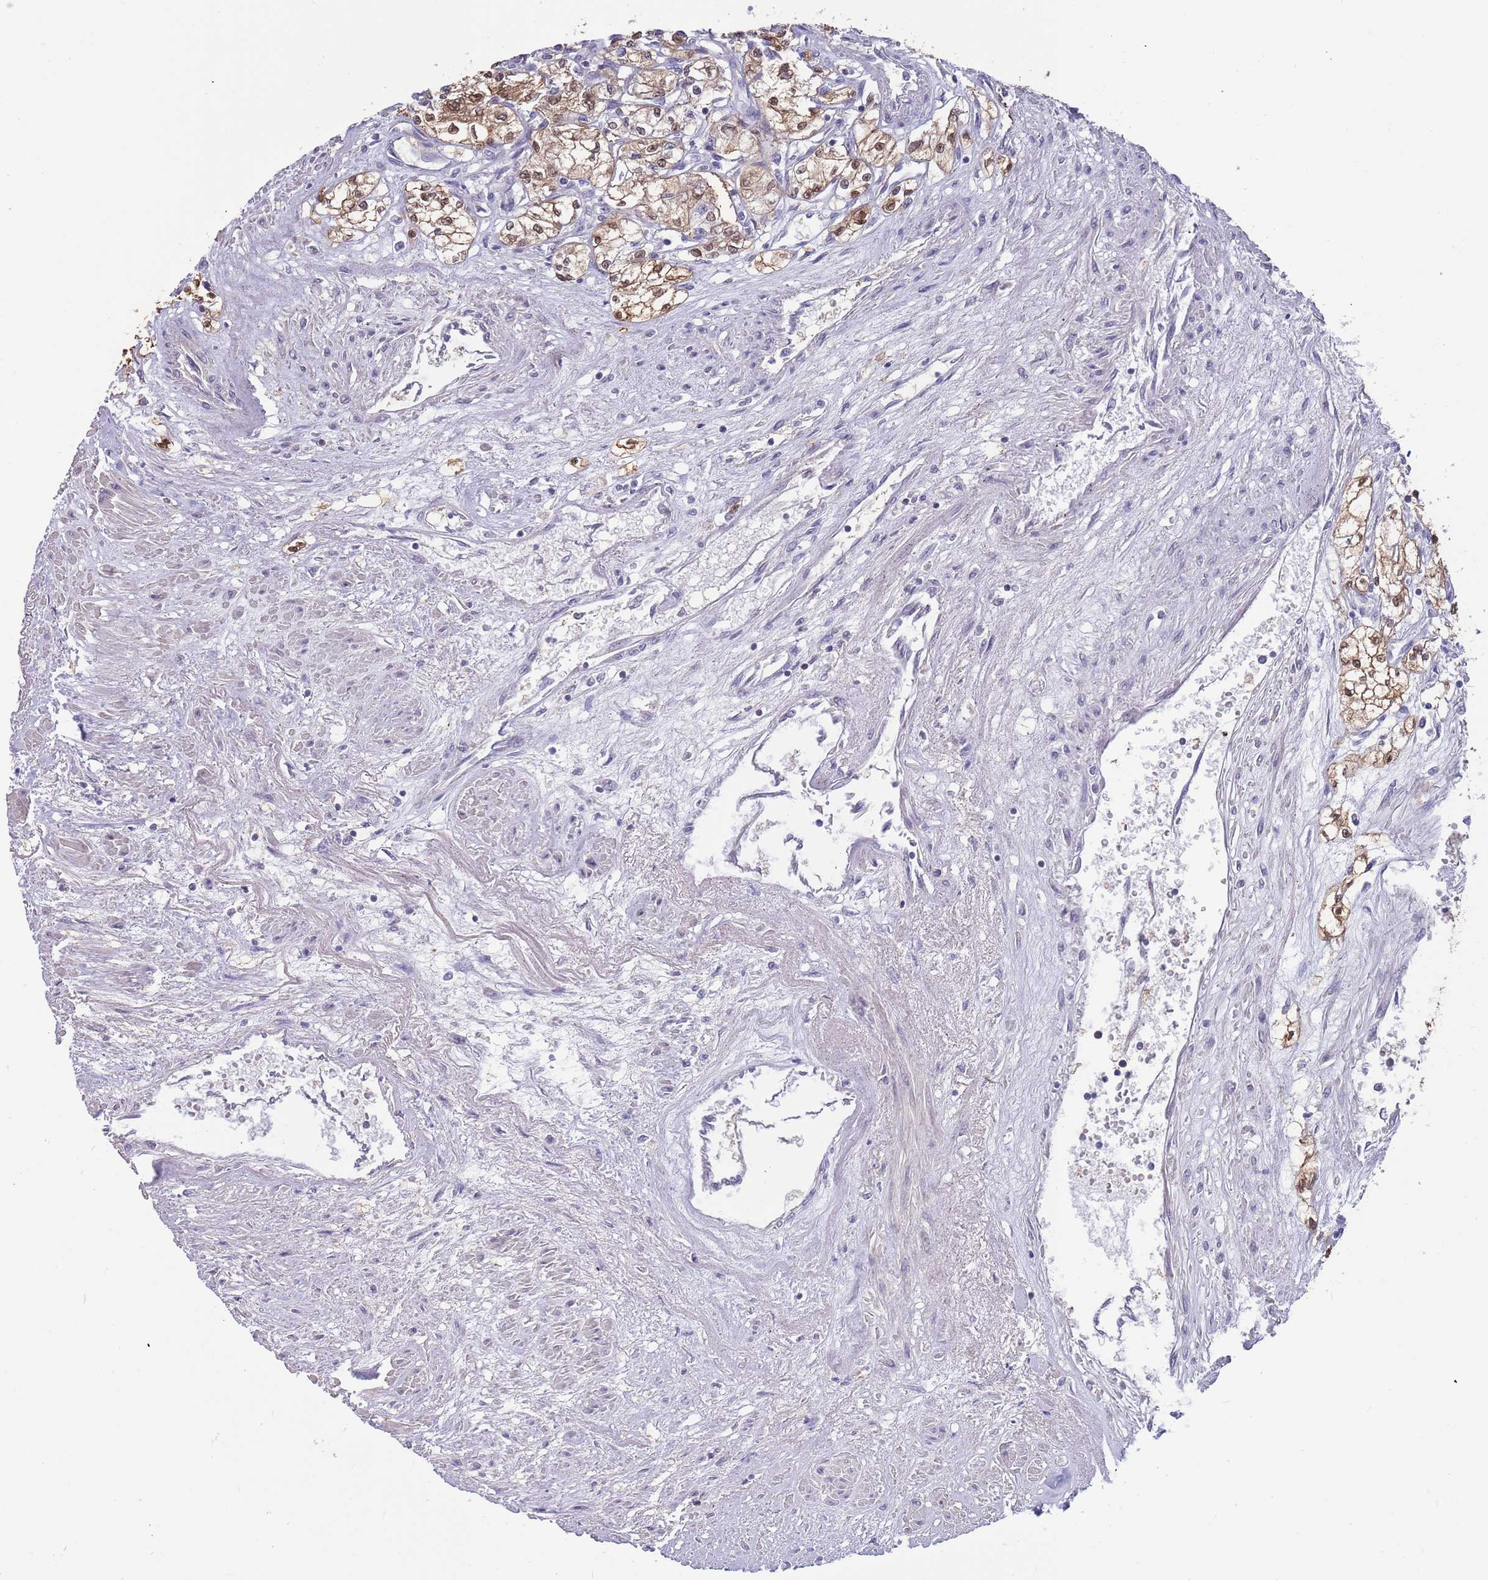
{"staining": {"intensity": "moderate", "quantity": ">75%", "location": "cytoplasmic/membranous,nuclear"}, "tissue": "renal cancer", "cell_type": "Tumor cells", "image_type": "cancer", "snomed": [{"axis": "morphology", "description": "Adenocarcinoma, NOS"}, {"axis": "topography", "description": "Kidney"}], "caption": "IHC of renal cancer exhibits medium levels of moderate cytoplasmic/membranous and nuclear positivity in about >75% of tumor cells.", "gene": "AP5S1", "patient": {"sex": "male", "age": 59}}